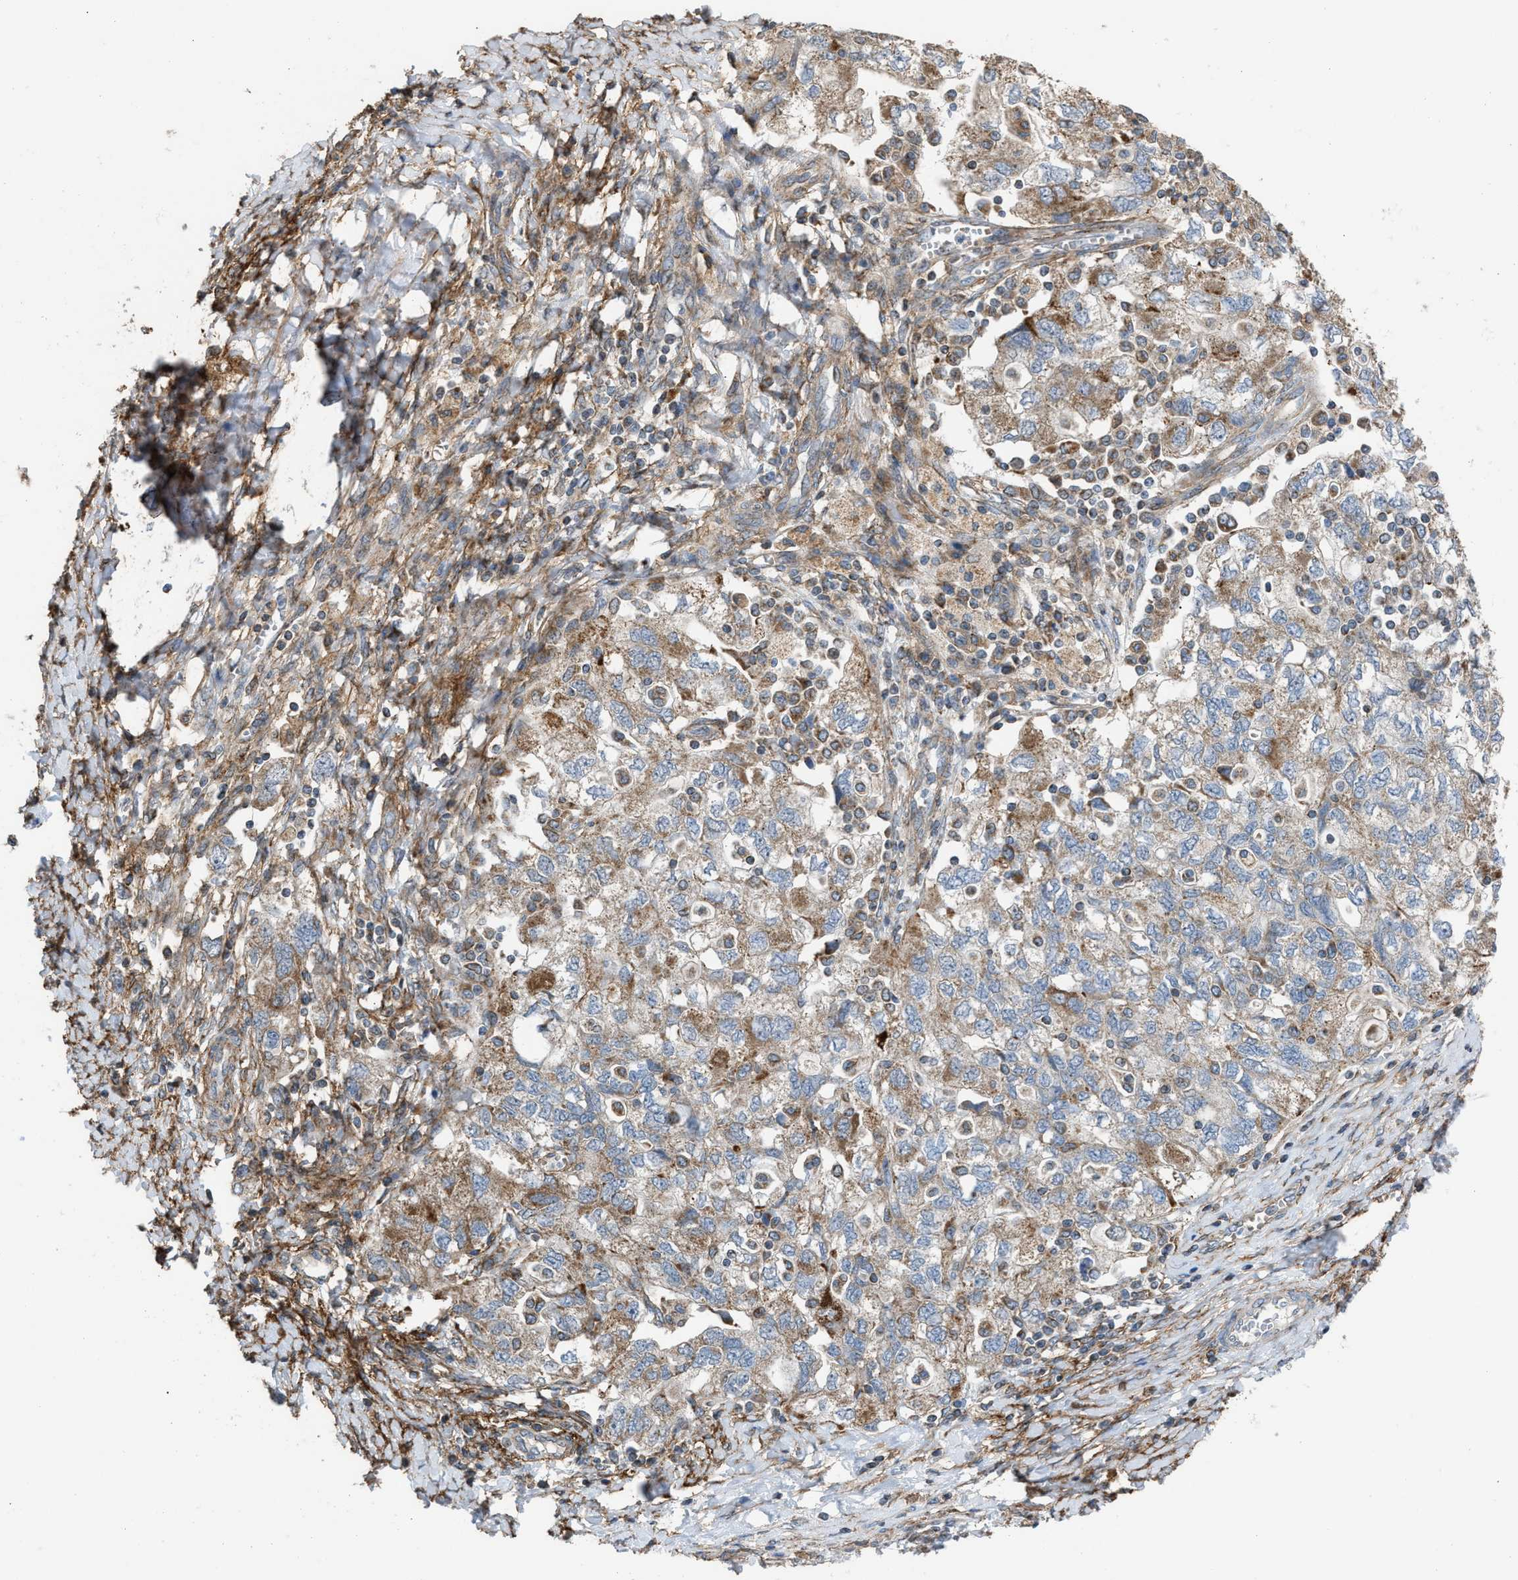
{"staining": {"intensity": "moderate", "quantity": "25%-75%", "location": "cytoplasmic/membranous"}, "tissue": "ovarian cancer", "cell_type": "Tumor cells", "image_type": "cancer", "snomed": [{"axis": "morphology", "description": "Carcinoma, NOS"}, {"axis": "morphology", "description": "Cystadenocarcinoma, serous, NOS"}, {"axis": "topography", "description": "Ovary"}], "caption": "Protein positivity by IHC shows moderate cytoplasmic/membranous positivity in approximately 25%-75% of tumor cells in serous cystadenocarcinoma (ovarian).", "gene": "SLC10A3", "patient": {"sex": "female", "age": 69}}